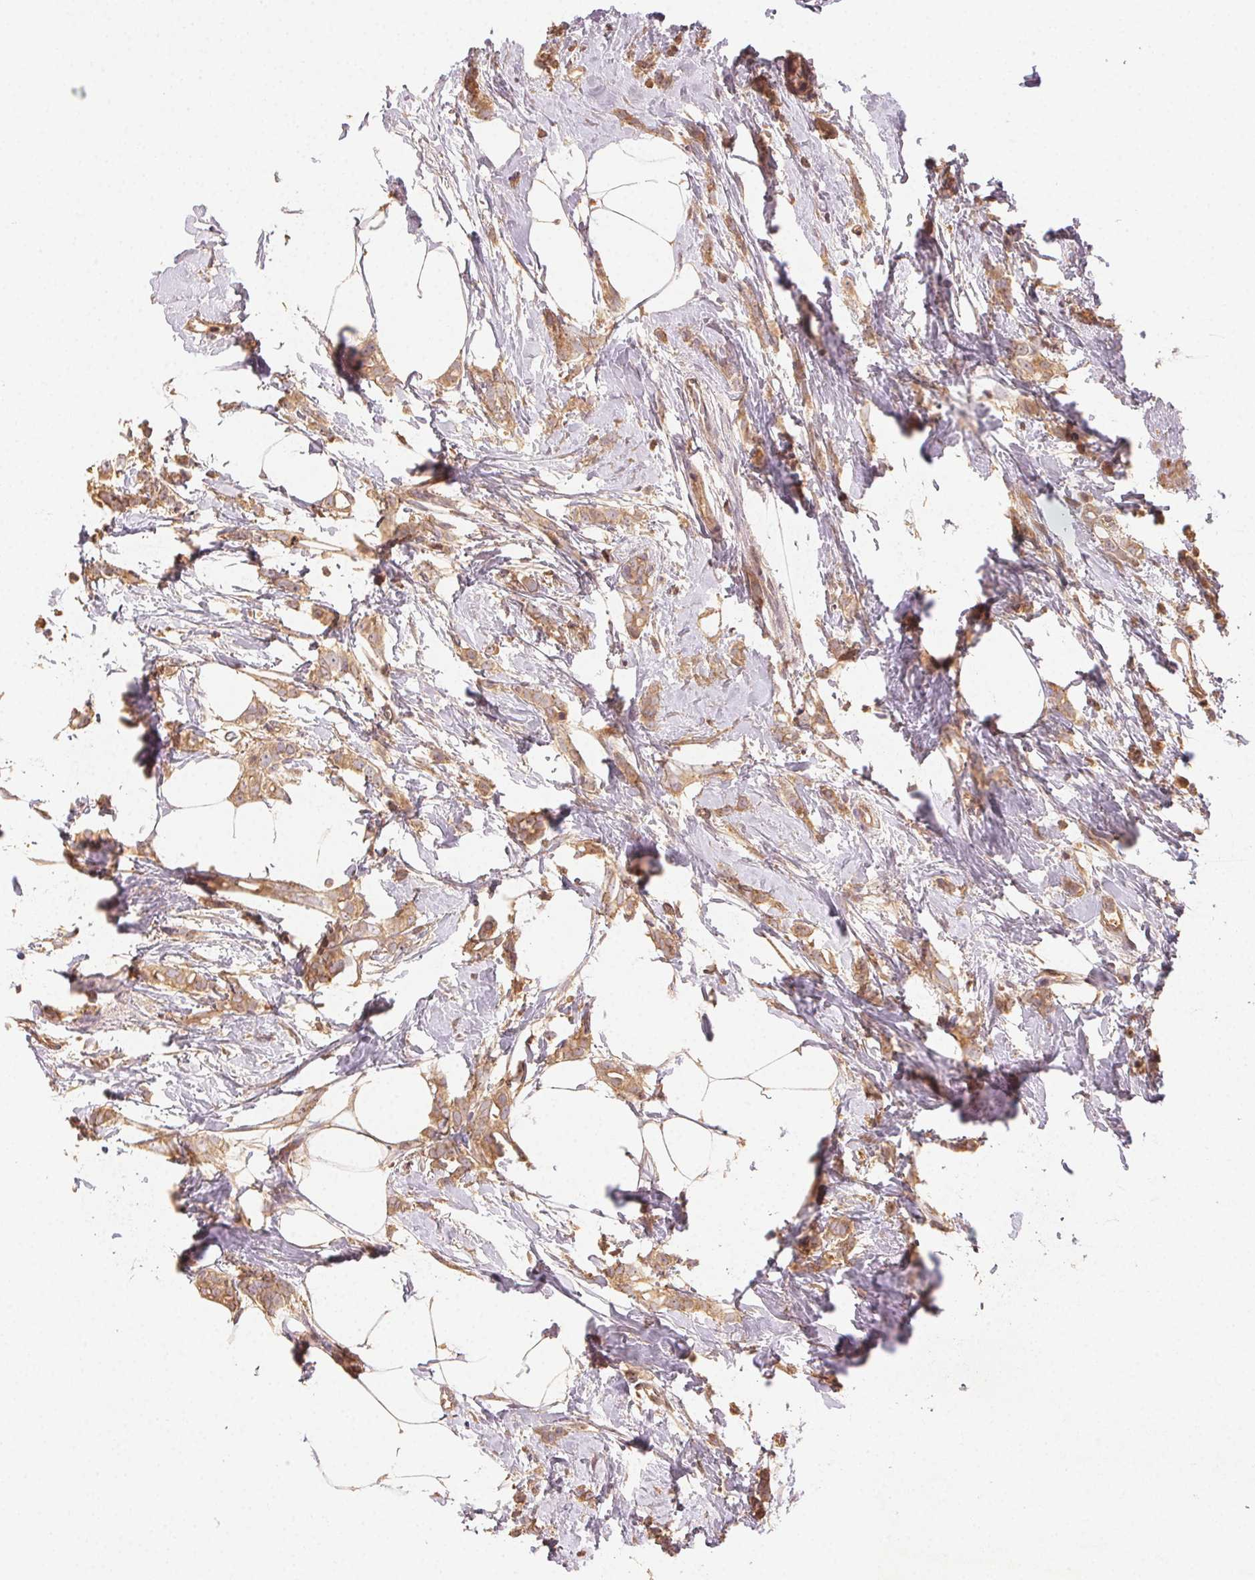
{"staining": {"intensity": "moderate", "quantity": ">75%", "location": "cytoplasmic/membranous"}, "tissue": "breast cancer", "cell_type": "Tumor cells", "image_type": "cancer", "snomed": [{"axis": "morphology", "description": "Duct carcinoma"}, {"axis": "topography", "description": "Breast"}], "caption": "Protein staining exhibits moderate cytoplasmic/membranous expression in about >75% of tumor cells in breast invasive ductal carcinoma.", "gene": "RALA", "patient": {"sex": "female", "age": 40}}